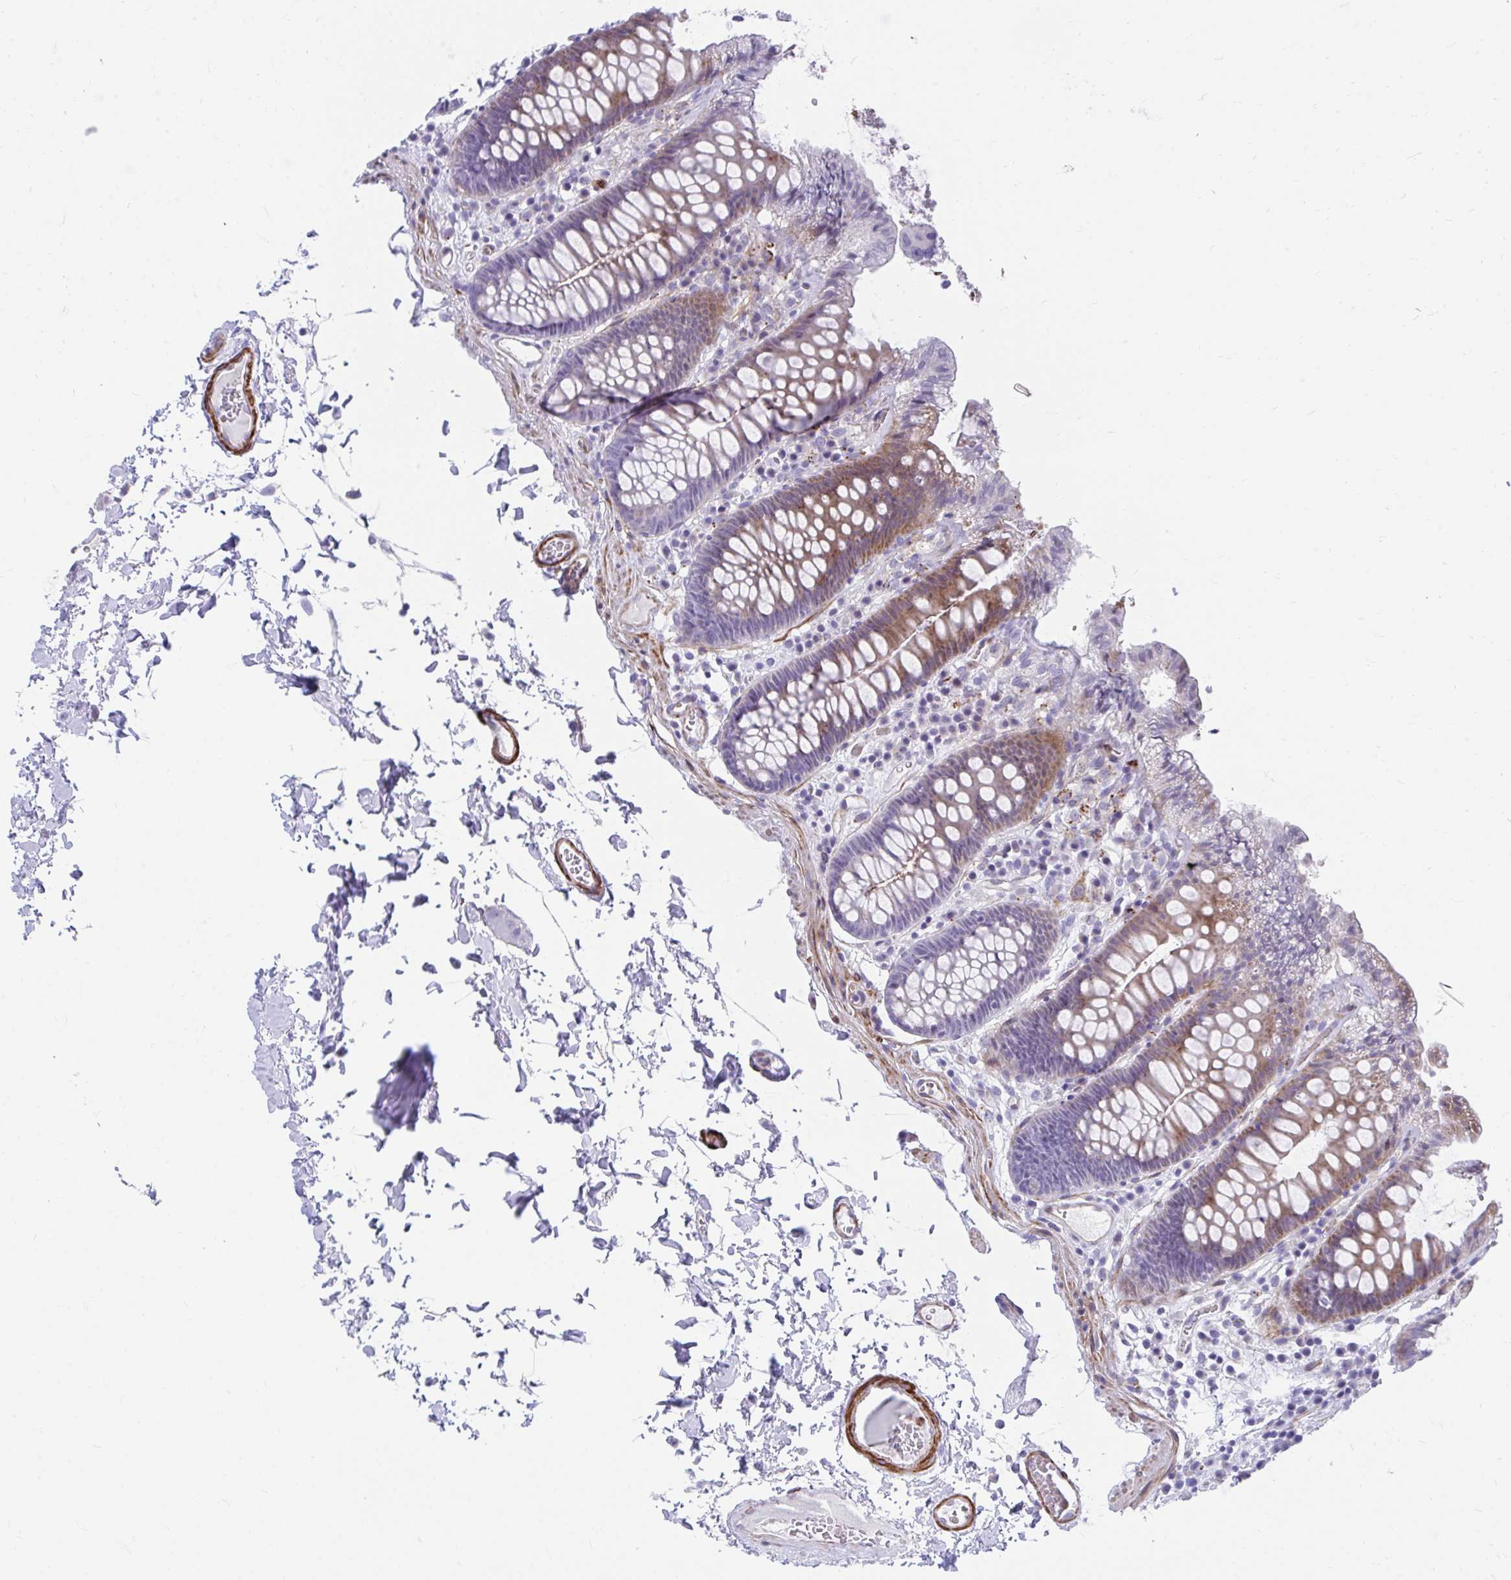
{"staining": {"intensity": "negative", "quantity": "none", "location": "none"}, "tissue": "colon", "cell_type": "Endothelial cells", "image_type": "normal", "snomed": [{"axis": "morphology", "description": "Normal tissue, NOS"}, {"axis": "topography", "description": "Colon"}, {"axis": "topography", "description": "Peripheral nerve tissue"}], "caption": "Endothelial cells are negative for brown protein staining in normal colon. Brightfield microscopy of IHC stained with DAB (brown) and hematoxylin (blue), captured at high magnification.", "gene": "CSTB", "patient": {"sex": "male", "age": 84}}